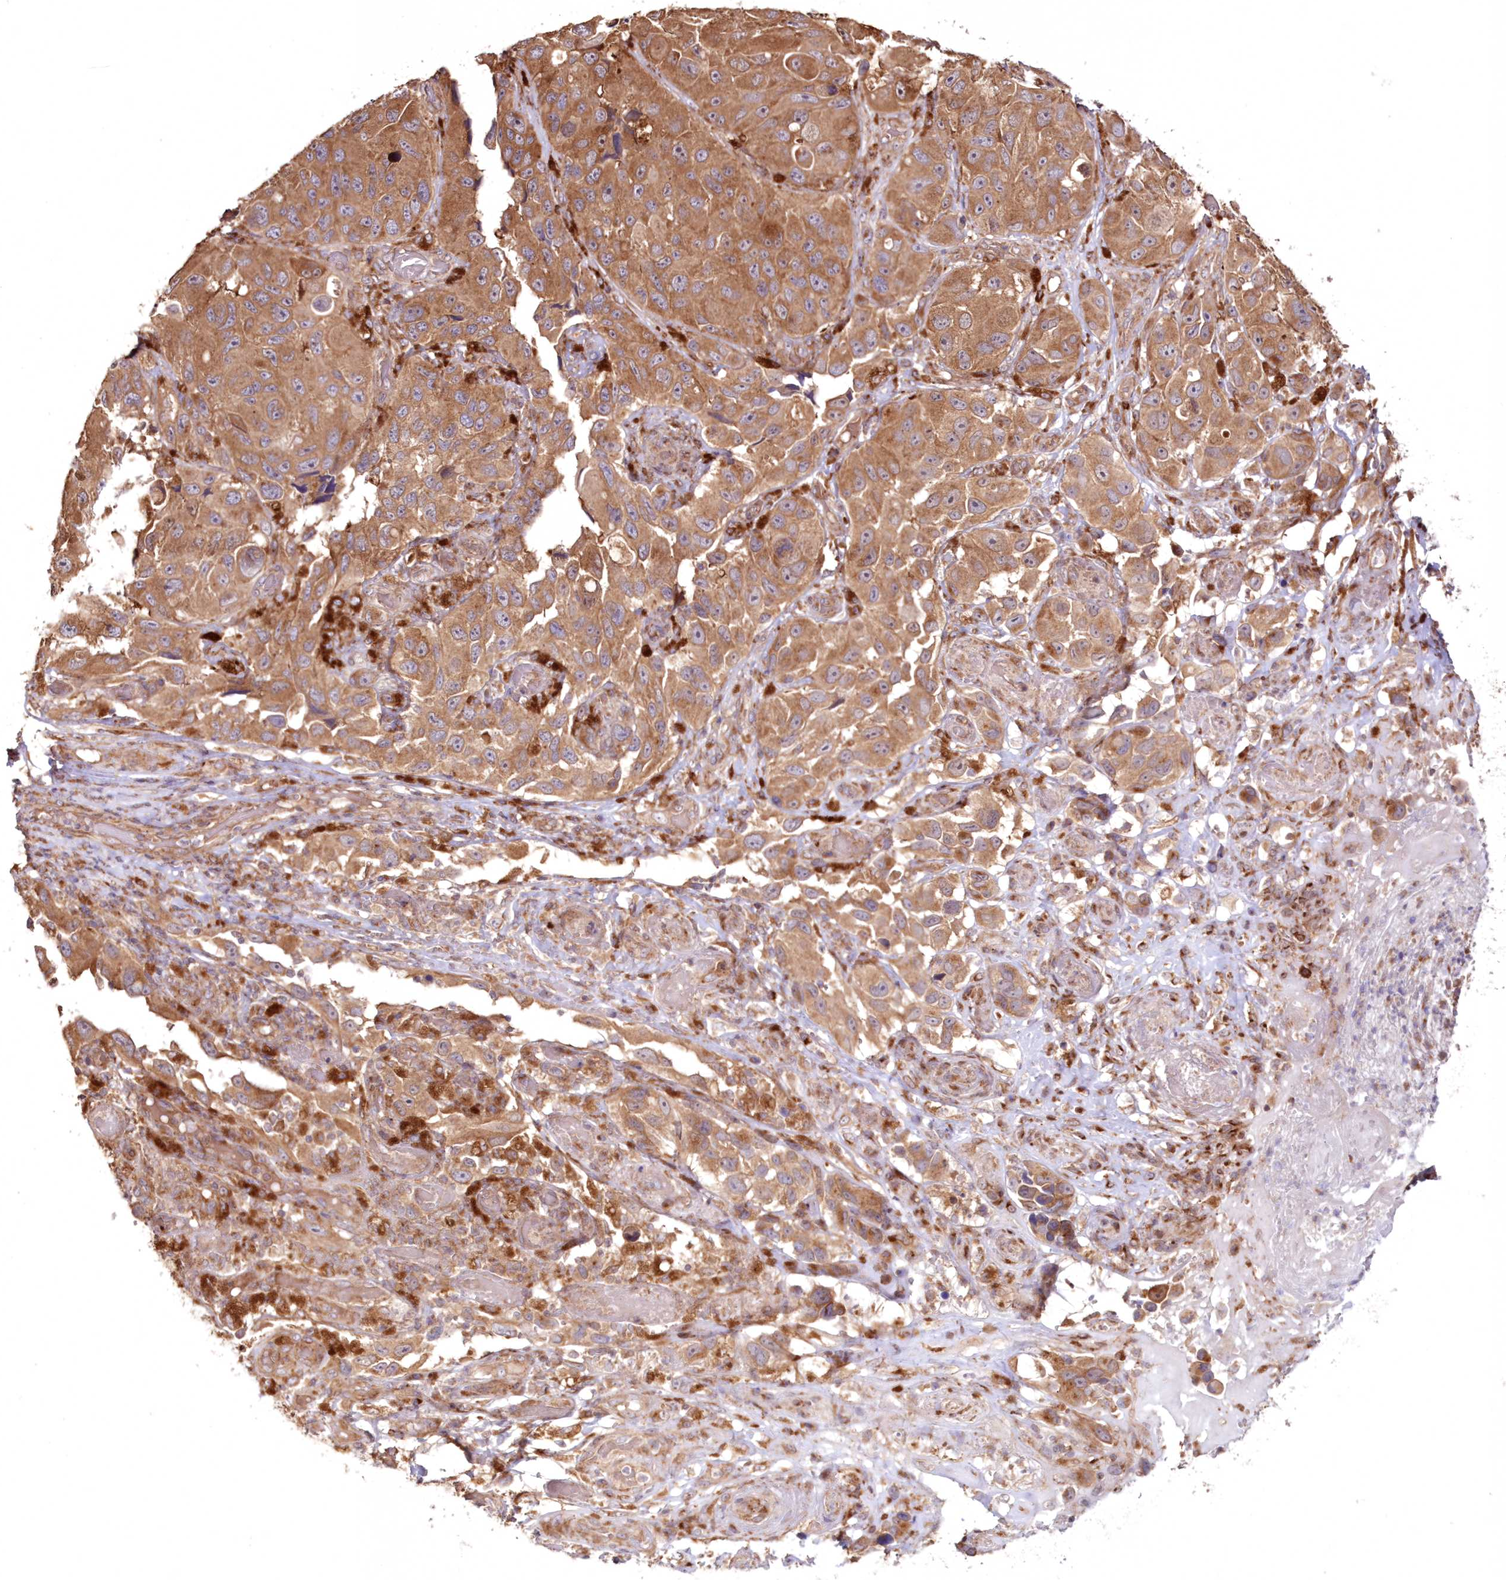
{"staining": {"intensity": "moderate", "quantity": ">75%", "location": "cytoplasmic/membranous"}, "tissue": "melanoma", "cell_type": "Tumor cells", "image_type": "cancer", "snomed": [{"axis": "morphology", "description": "Malignant melanoma, NOS"}, {"axis": "topography", "description": "Skin"}], "caption": "Immunohistochemistry (DAB (3,3'-diaminobenzidine)) staining of human malignant melanoma shows moderate cytoplasmic/membranous protein expression in about >75% of tumor cells.", "gene": "DDO", "patient": {"sex": "female", "age": 73}}